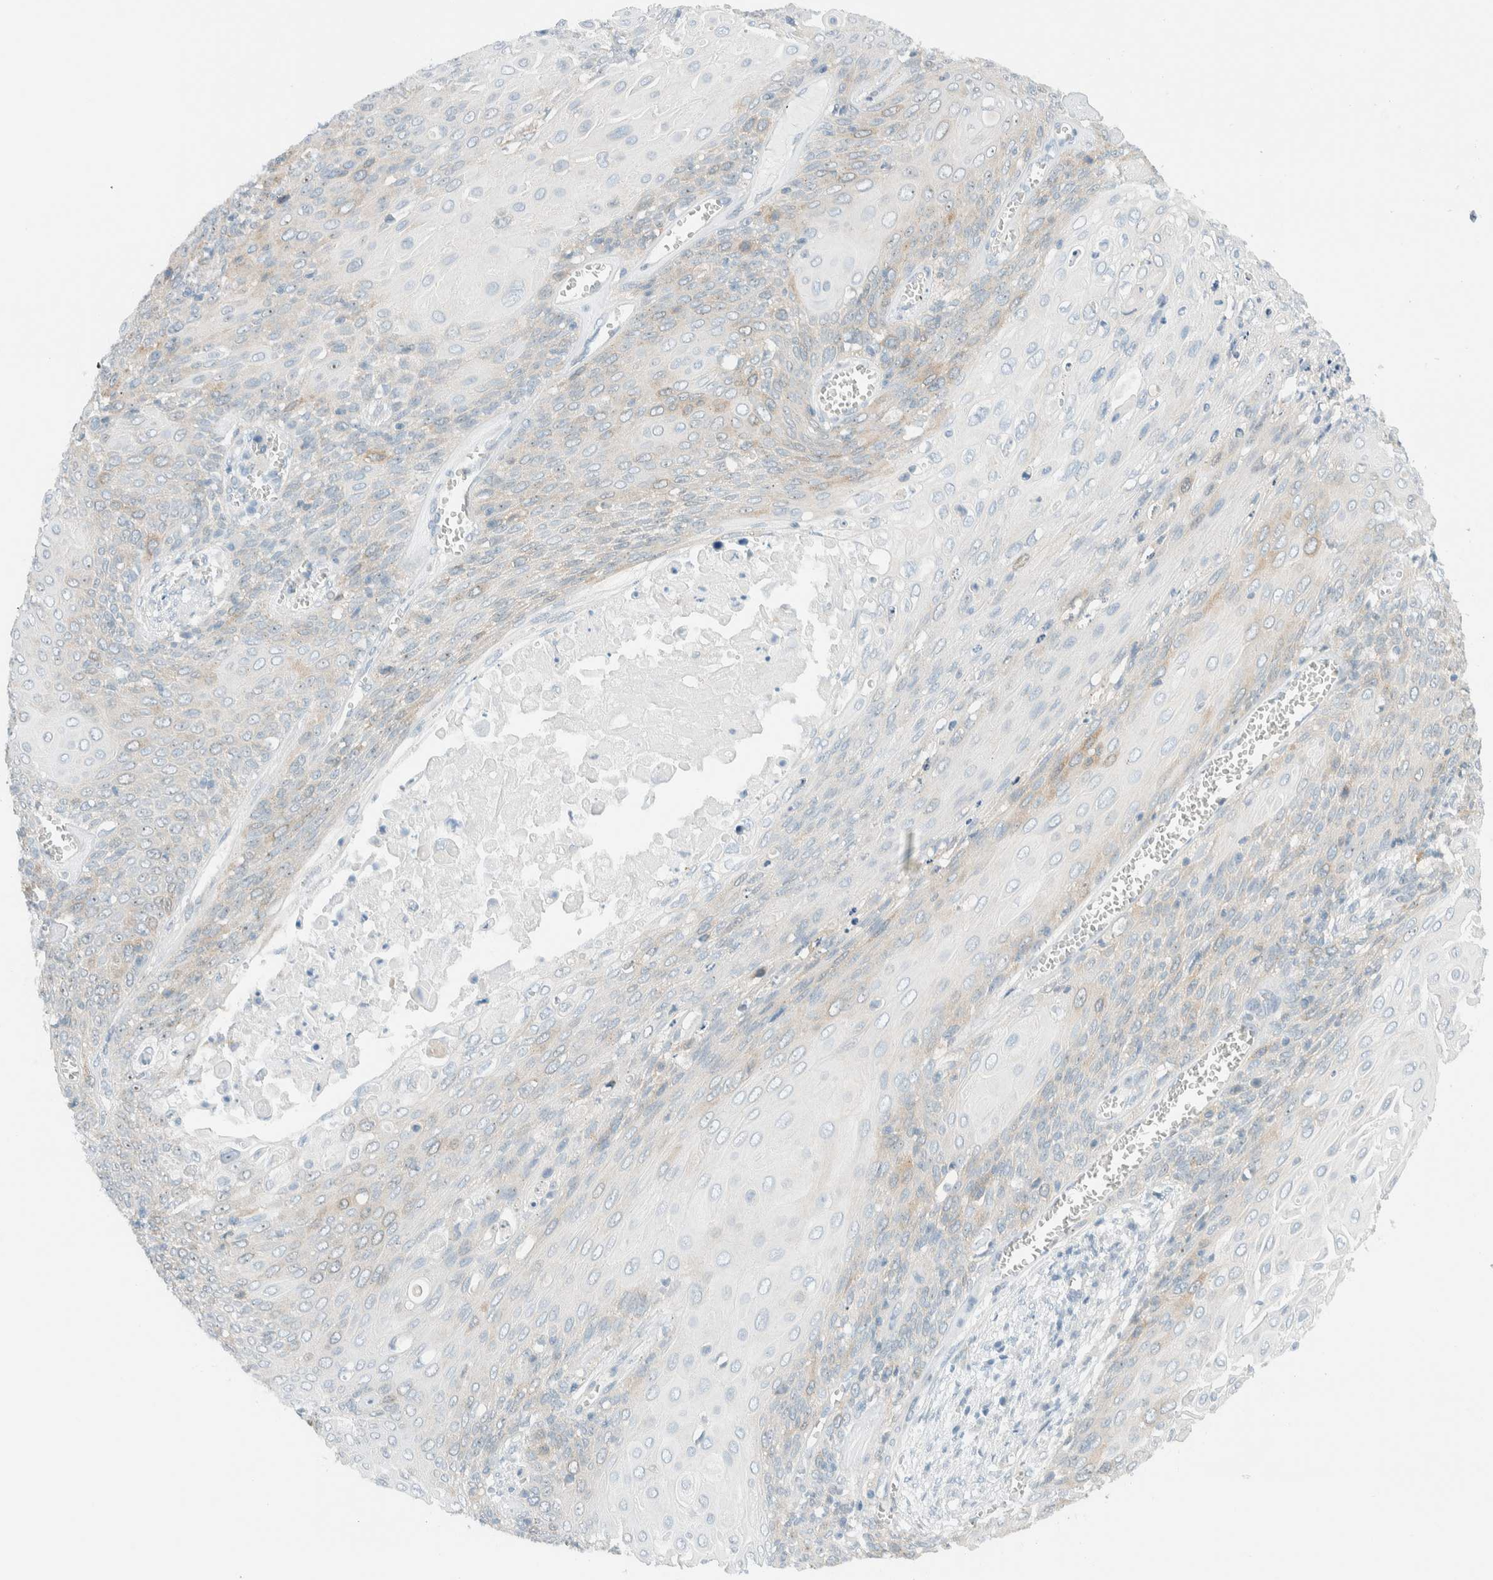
{"staining": {"intensity": "weak", "quantity": "<25%", "location": "cytoplasmic/membranous,nuclear"}, "tissue": "cervical cancer", "cell_type": "Tumor cells", "image_type": "cancer", "snomed": [{"axis": "morphology", "description": "Squamous cell carcinoma, NOS"}, {"axis": "topography", "description": "Cervix"}], "caption": "High power microscopy photomicrograph of an immunohistochemistry histopathology image of cervical cancer, revealing no significant expression in tumor cells. (Immunohistochemistry, brightfield microscopy, high magnification).", "gene": "NDE1", "patient": {"sex": "female", "age": 39}}